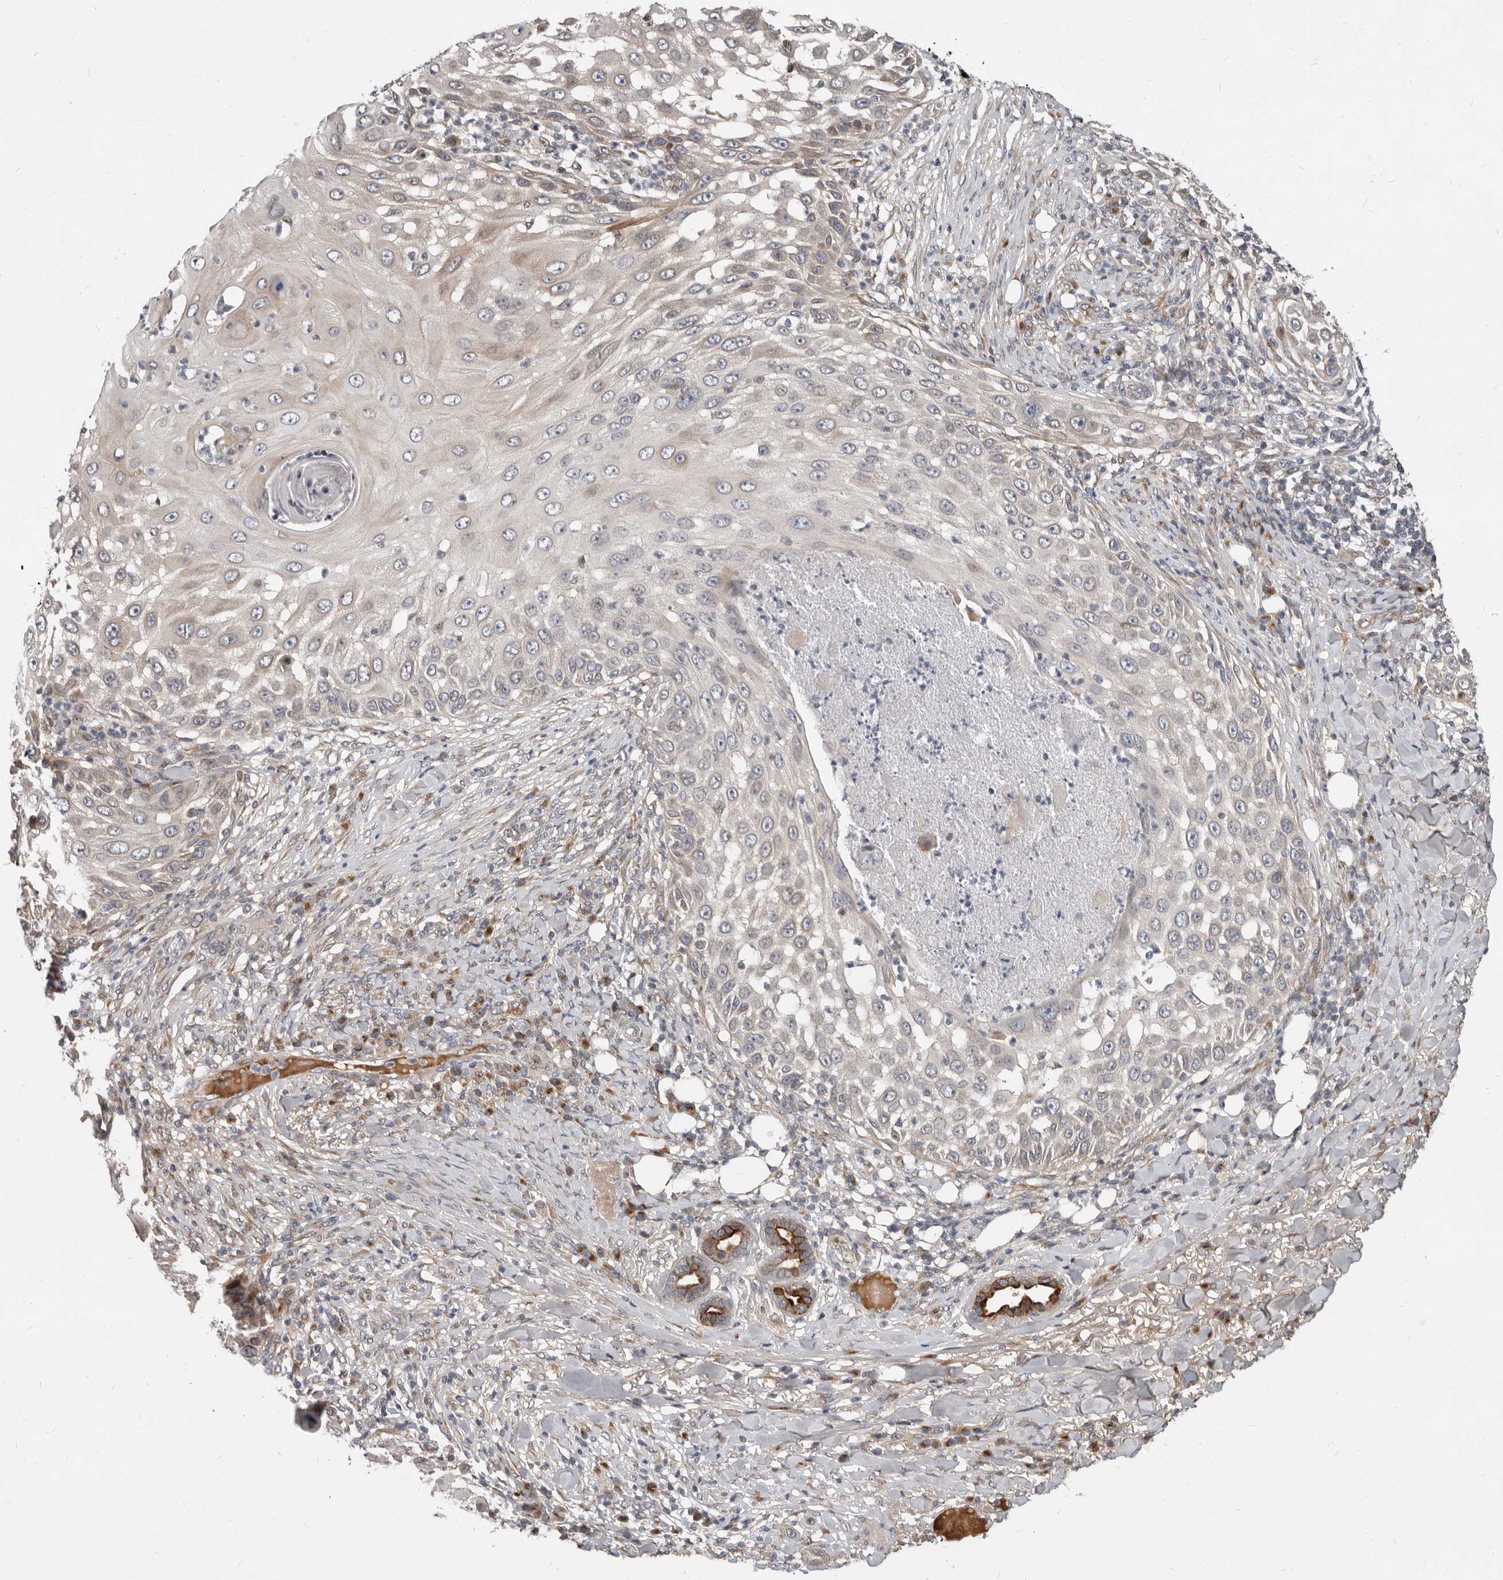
{"staining": {"intensity": "moderate", "quantity": "<25%", "location": "cytoplasmic/membranous"}, "tissue": "skin cancer", "cell_type": "Tumor cells", "image_type": "cancer", "snomed": [{"axis": "morphology", "description": "Squamous cell carcinoma, NOS"}, {"axis": "topography", "description": "Skin"}], "caption": "Moderate cytoplasmic/membranous protein staining is present in about <25% of tumor cells in squamous cell carcinoma (skin).", "gene": "NPY4R", "patient": {"sex": "female", "age": 44}}